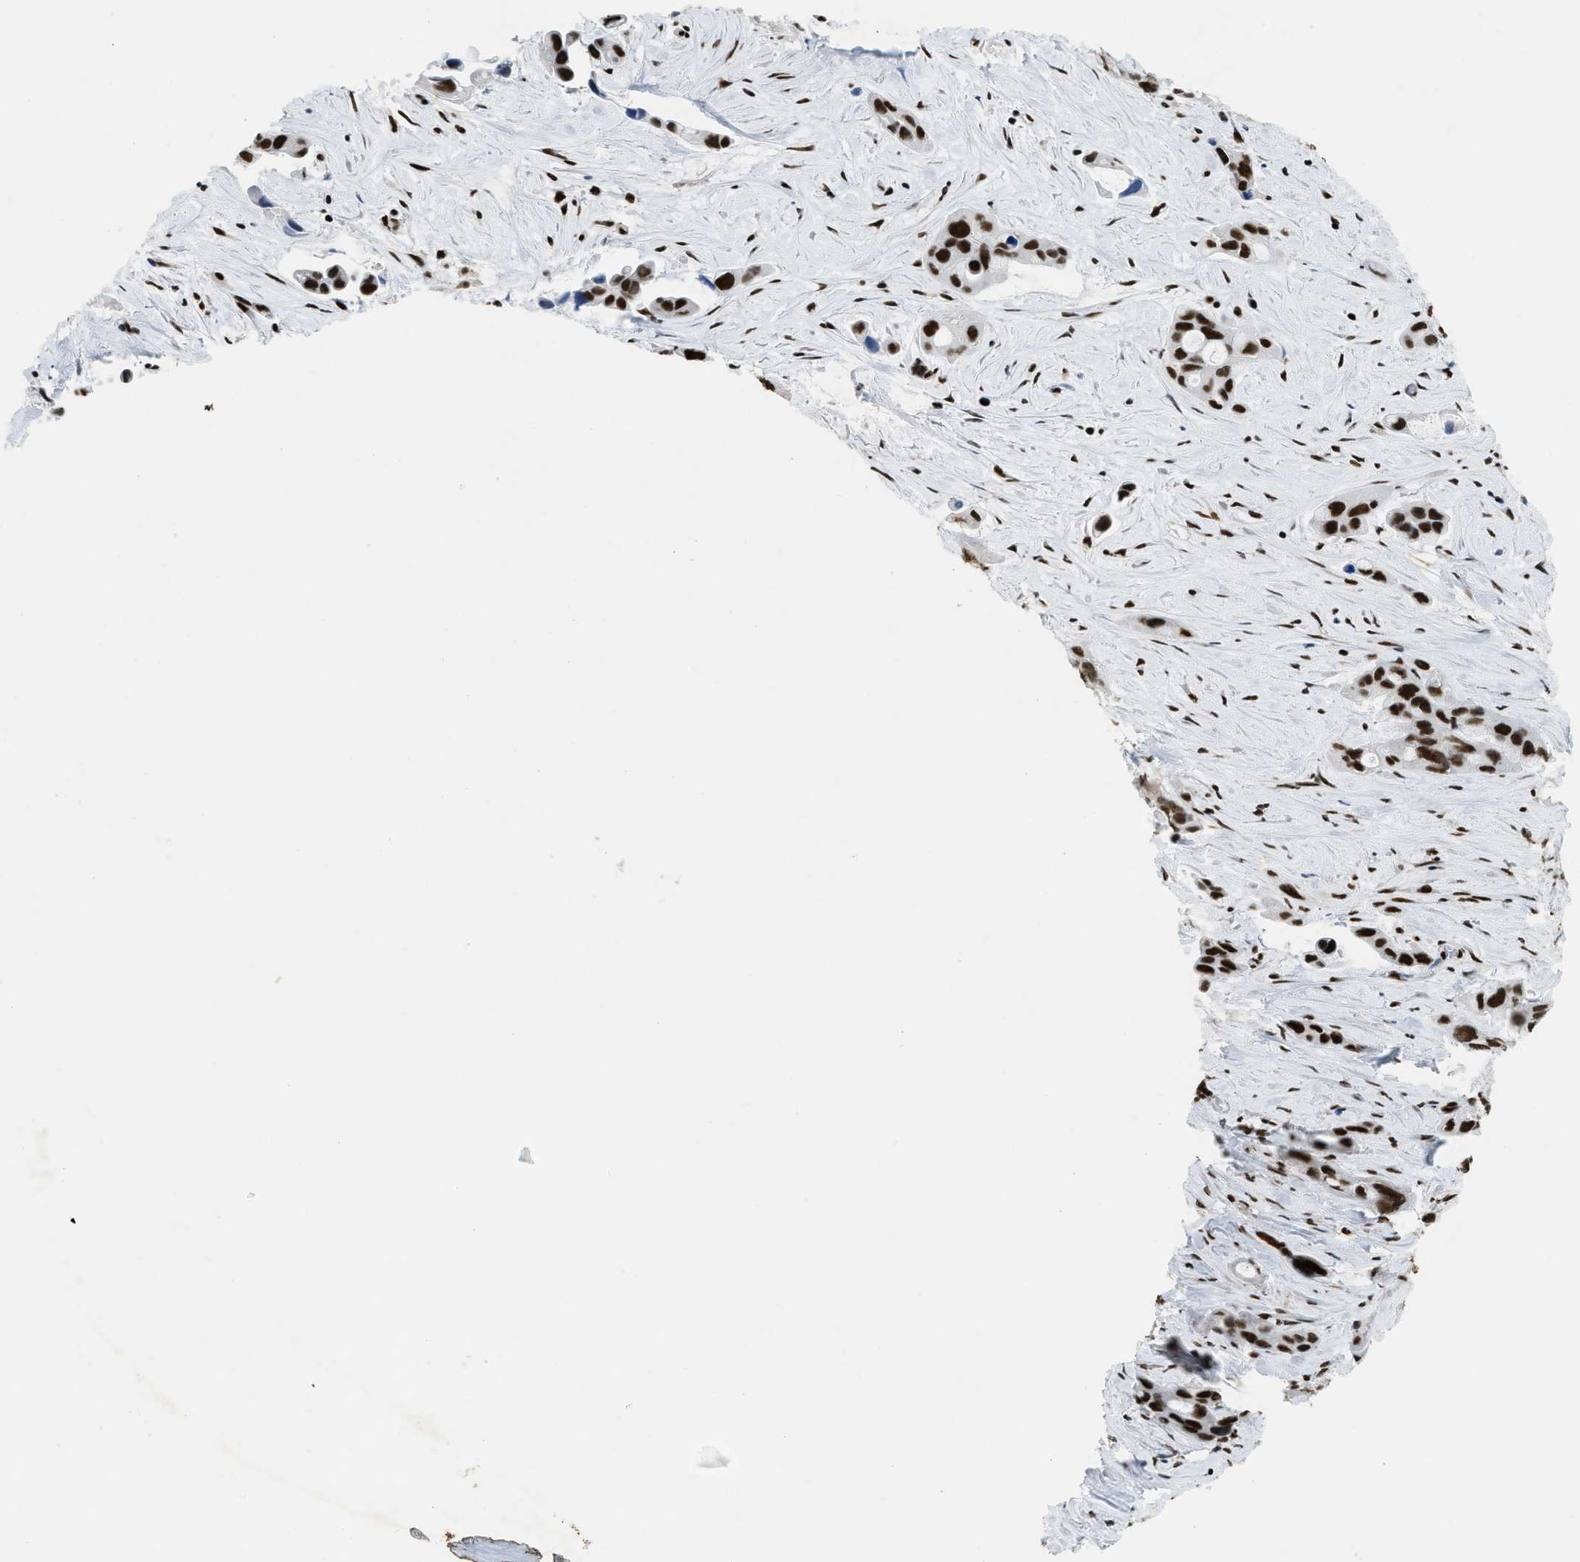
{"staining": {"intensity": "strong", "quantity": ">75%", "location": "nuclear"}, "tissue": "pancreatic cancer", "cell_type": "Tumor cells", "image_type": "cancer", "snomed": [{"axis": "morphology", "description": "Adenocarcinoma, NOS"}, {"axis": "topography", "description": "Pancreas"}], "caption": "An immunohistochemistry histopathology image of neoplastic tissue is shown. Protein staining in brown highlights strong nuclear positivity in adenocarcinoma (pancreatic) within tumor cells. The staining is performed using DAB brown chromogen to label protein expression. The nuclei are counter-stained blue using hematoxylin.", "gene": "SCAF4", "patient": {"sex": "male", "age": 53}}